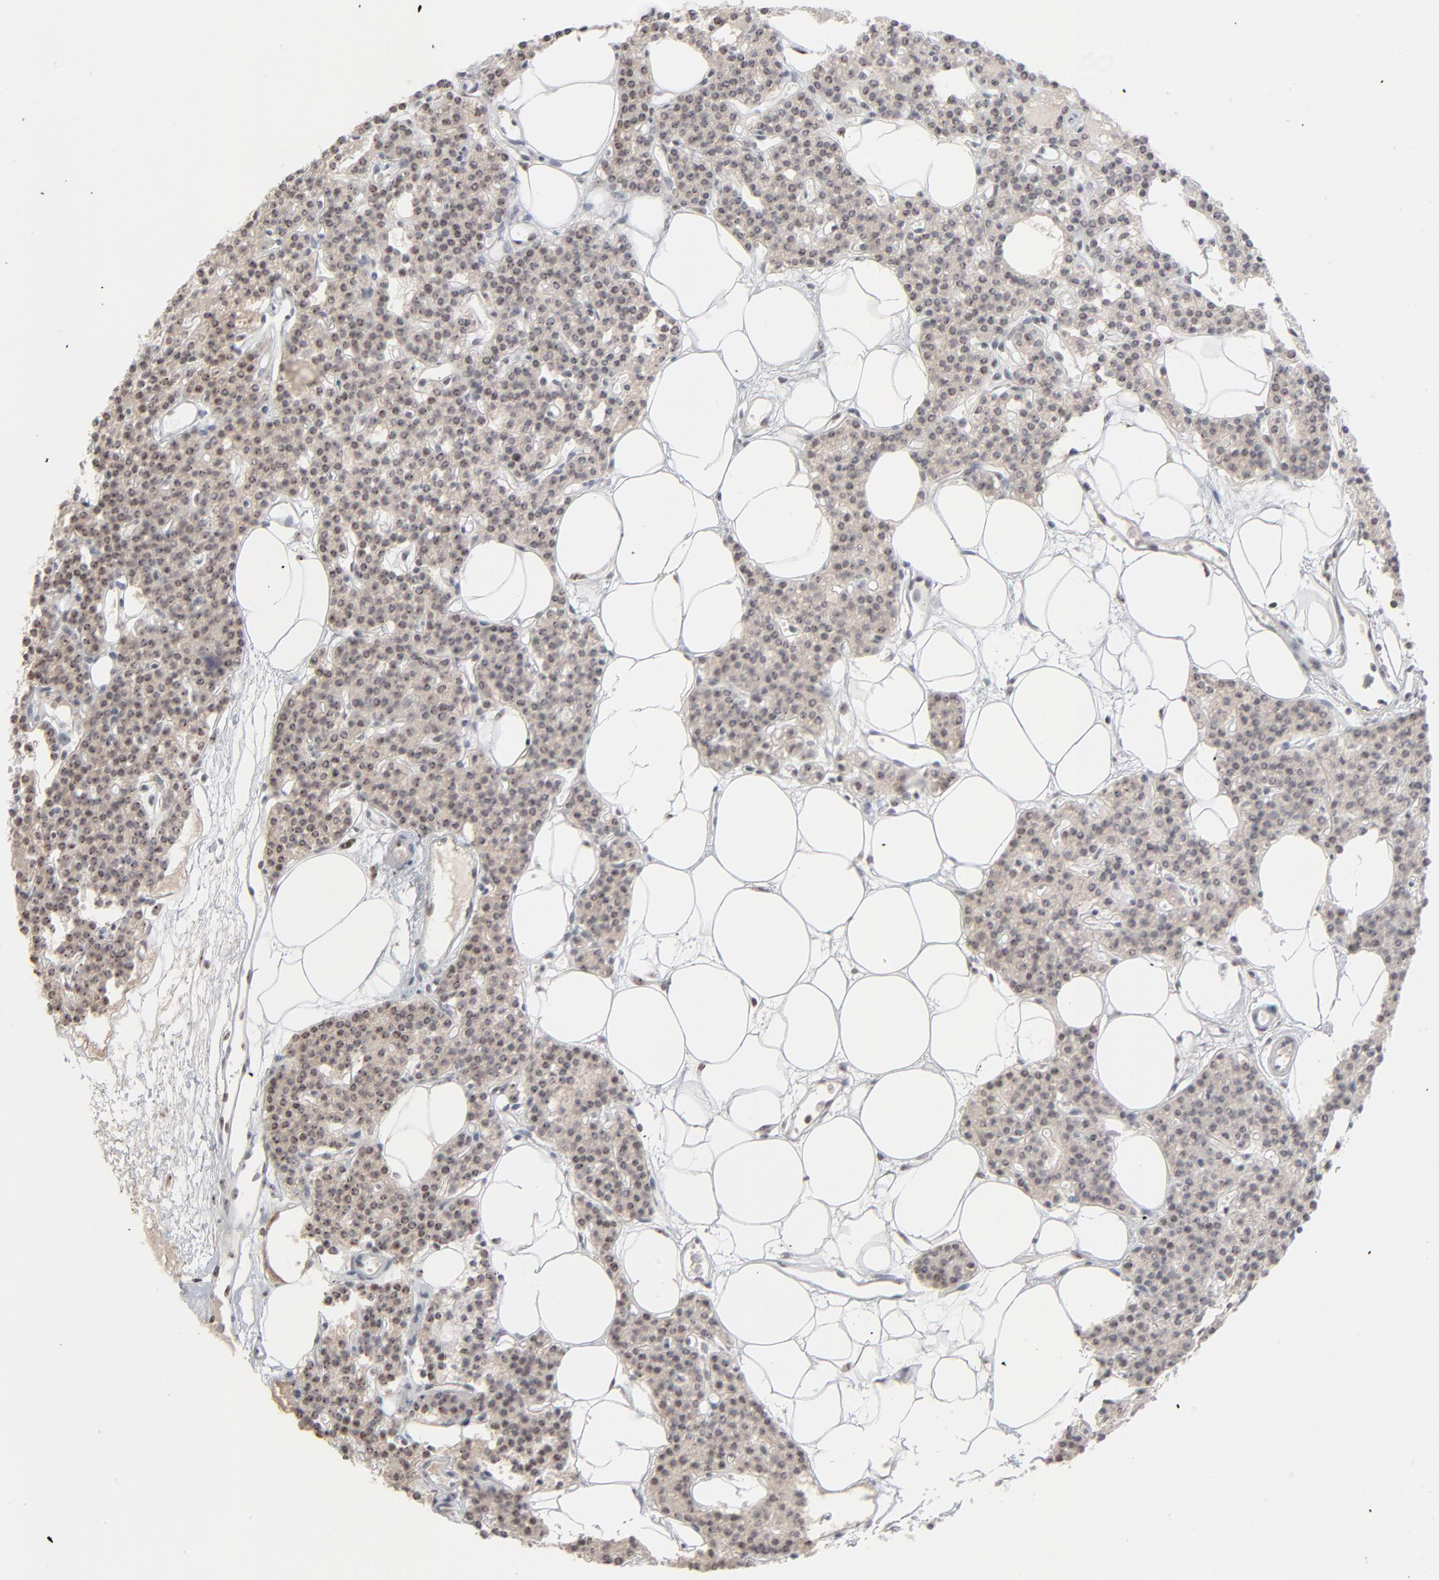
{"staining": {"intensity": "weak", "quantity": ">75%", "location": "cytoplasmic/membranous"}, "tissue": "parathyroid gland", "cell_type": "Glandular cells", "image_type": "normal", "snomed": [{"axis": "morphology", "description": "Normal tissue, NOS"}, {"axis": "topography", "description": "Parathyroid gland"}], "caption": "Protein expression analysis of unremarkable human parathyroid gland reveals weak cytoplasmic/membranous positivity in approximately >75% of glandular cells.", "gene": "MPHOSPH6", "patient": {"sex": "male", "age": 24}}